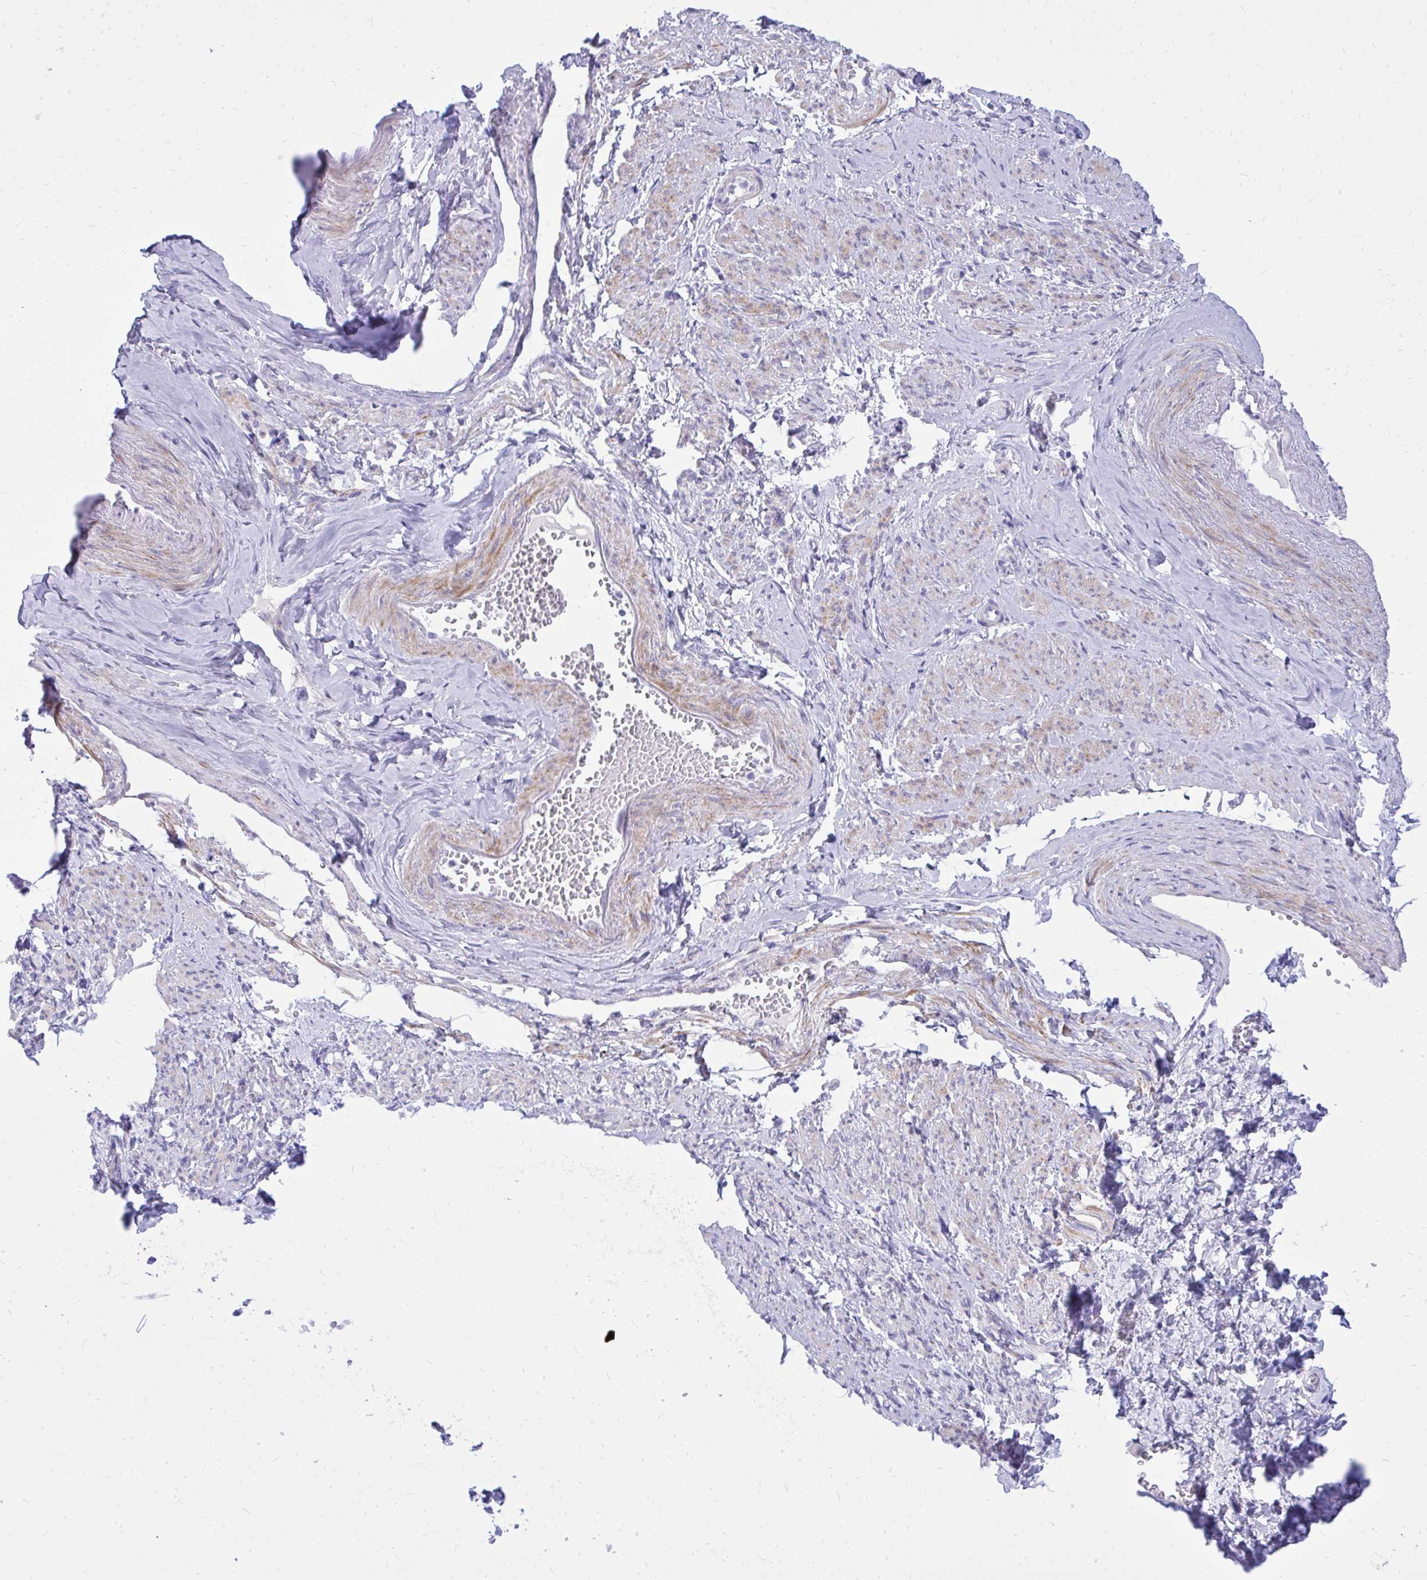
{"staining": {"intensity": "moderate", "quantity": ">75%", "location": "cytoplasmic/membranous"}, "tissue": "smooth muscle", "cell_type": "Smooth muscle cells", "image_type": "normal", "snomed": [{"axis": "morphology", "description": "Normal tissue, NOS"}, {"axis": "topography", "description": "Smooth muscle"}], "caption": "Smooth muscle cells demonstrate moderate cytoplasmic/membranous expression in approximately >75% of cells in normal smooth muscle. Nuclei are stained in blue.", "gene": "ANKDD1B", "patient": {"sex": "female", "age": 65}}